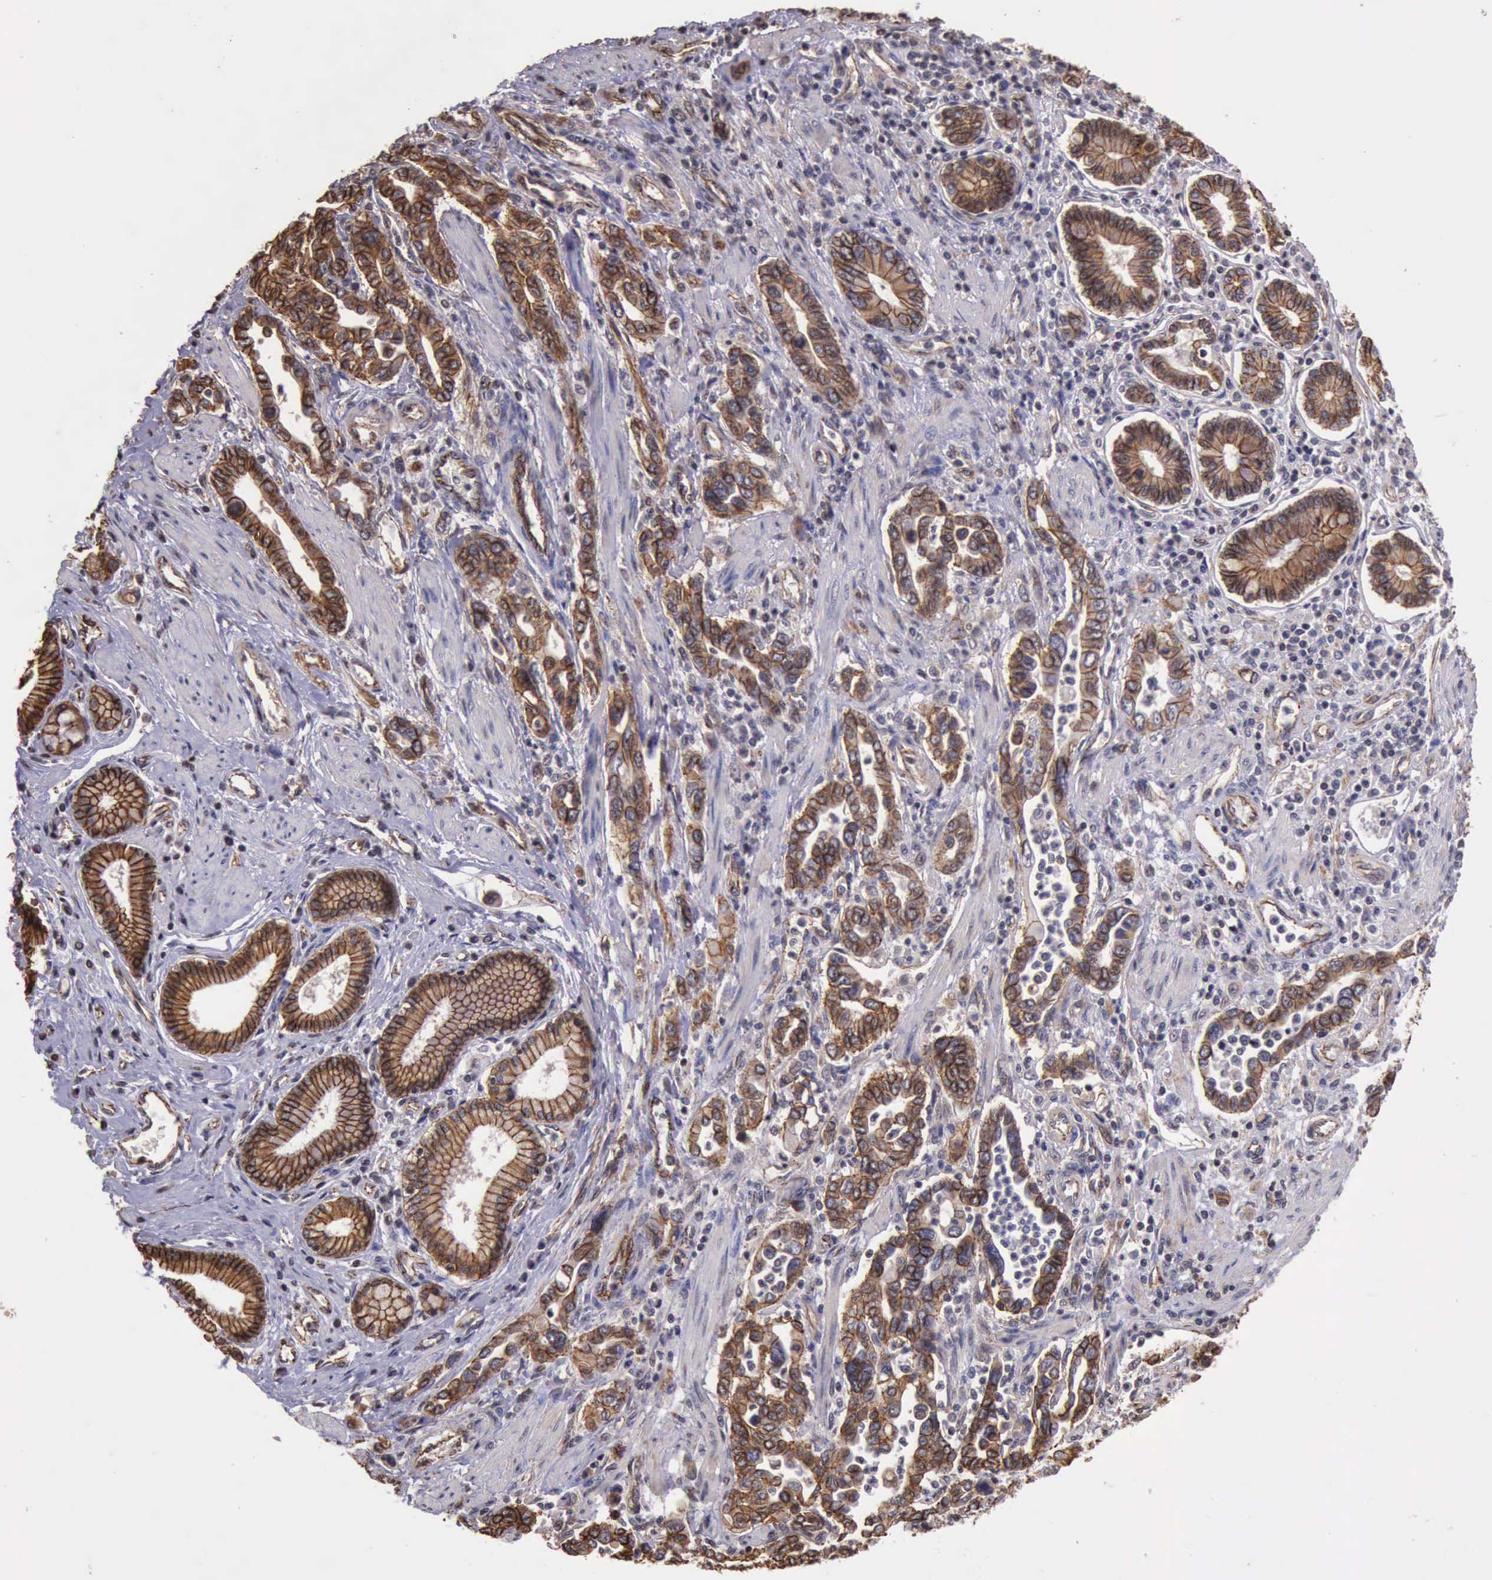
{"staining": {"intensity": "moderate", "quantity": ">75%", "location": "cytoplasmic/membranous"}, "tissue": "pancreatic cancer", "cell_type": "Tumor cells", "image_type": "cancer", "snomed": [{"axis": "morphology", "description": "Adenocarcinoma, NOS"}, {"axis": "topography", "description": "Pancreas"}], "caption": "Moderate cytoplasmic/membranous protein positivity is present in approximately >75% of tumor cells in pancreatic cancer.", "gene": "CTNNB1", "patient": {"sex": "female", "age": 57}}